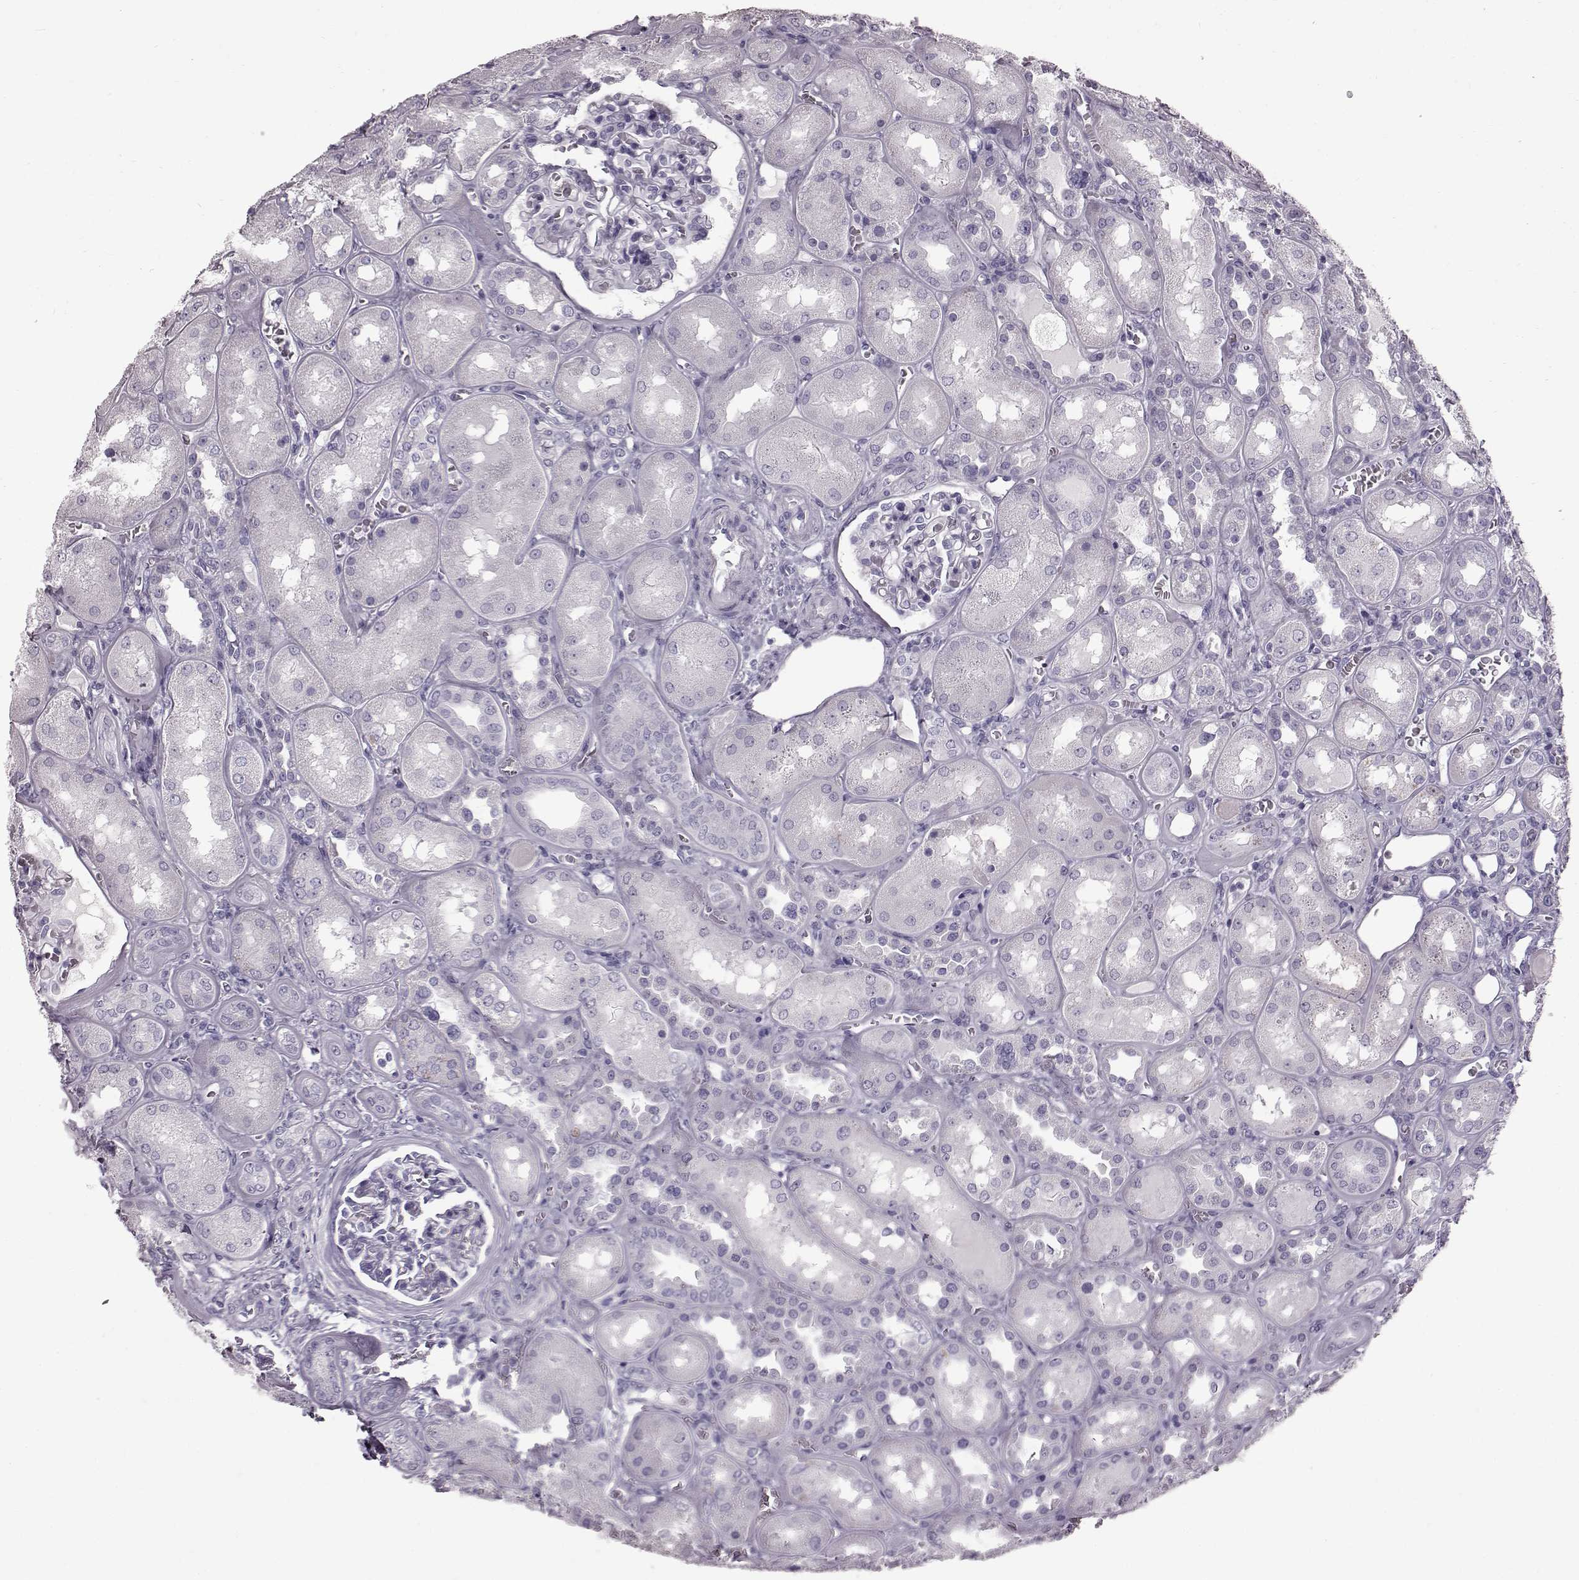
{"staining": {"intensity": "negative", "quantity": "none", "location": "none"}, "tissue": "kidney", "cell_type": "Cells in glomeruli", "image_type": "normal", "snomed": [{"axis": "morphology", "description": "Normal tissue, NOS"}, {"axis": "topography", "description": "Kidney"}], "caption": "An immunohistochemistry (IHC) photomicrograph of benign kidney is shown. There is no staining in cells in glomeruli of kidney. Nuclei are stained in blue.", "gene": "TCHHL1", "patient": {"sex": "male", "age": 73}}